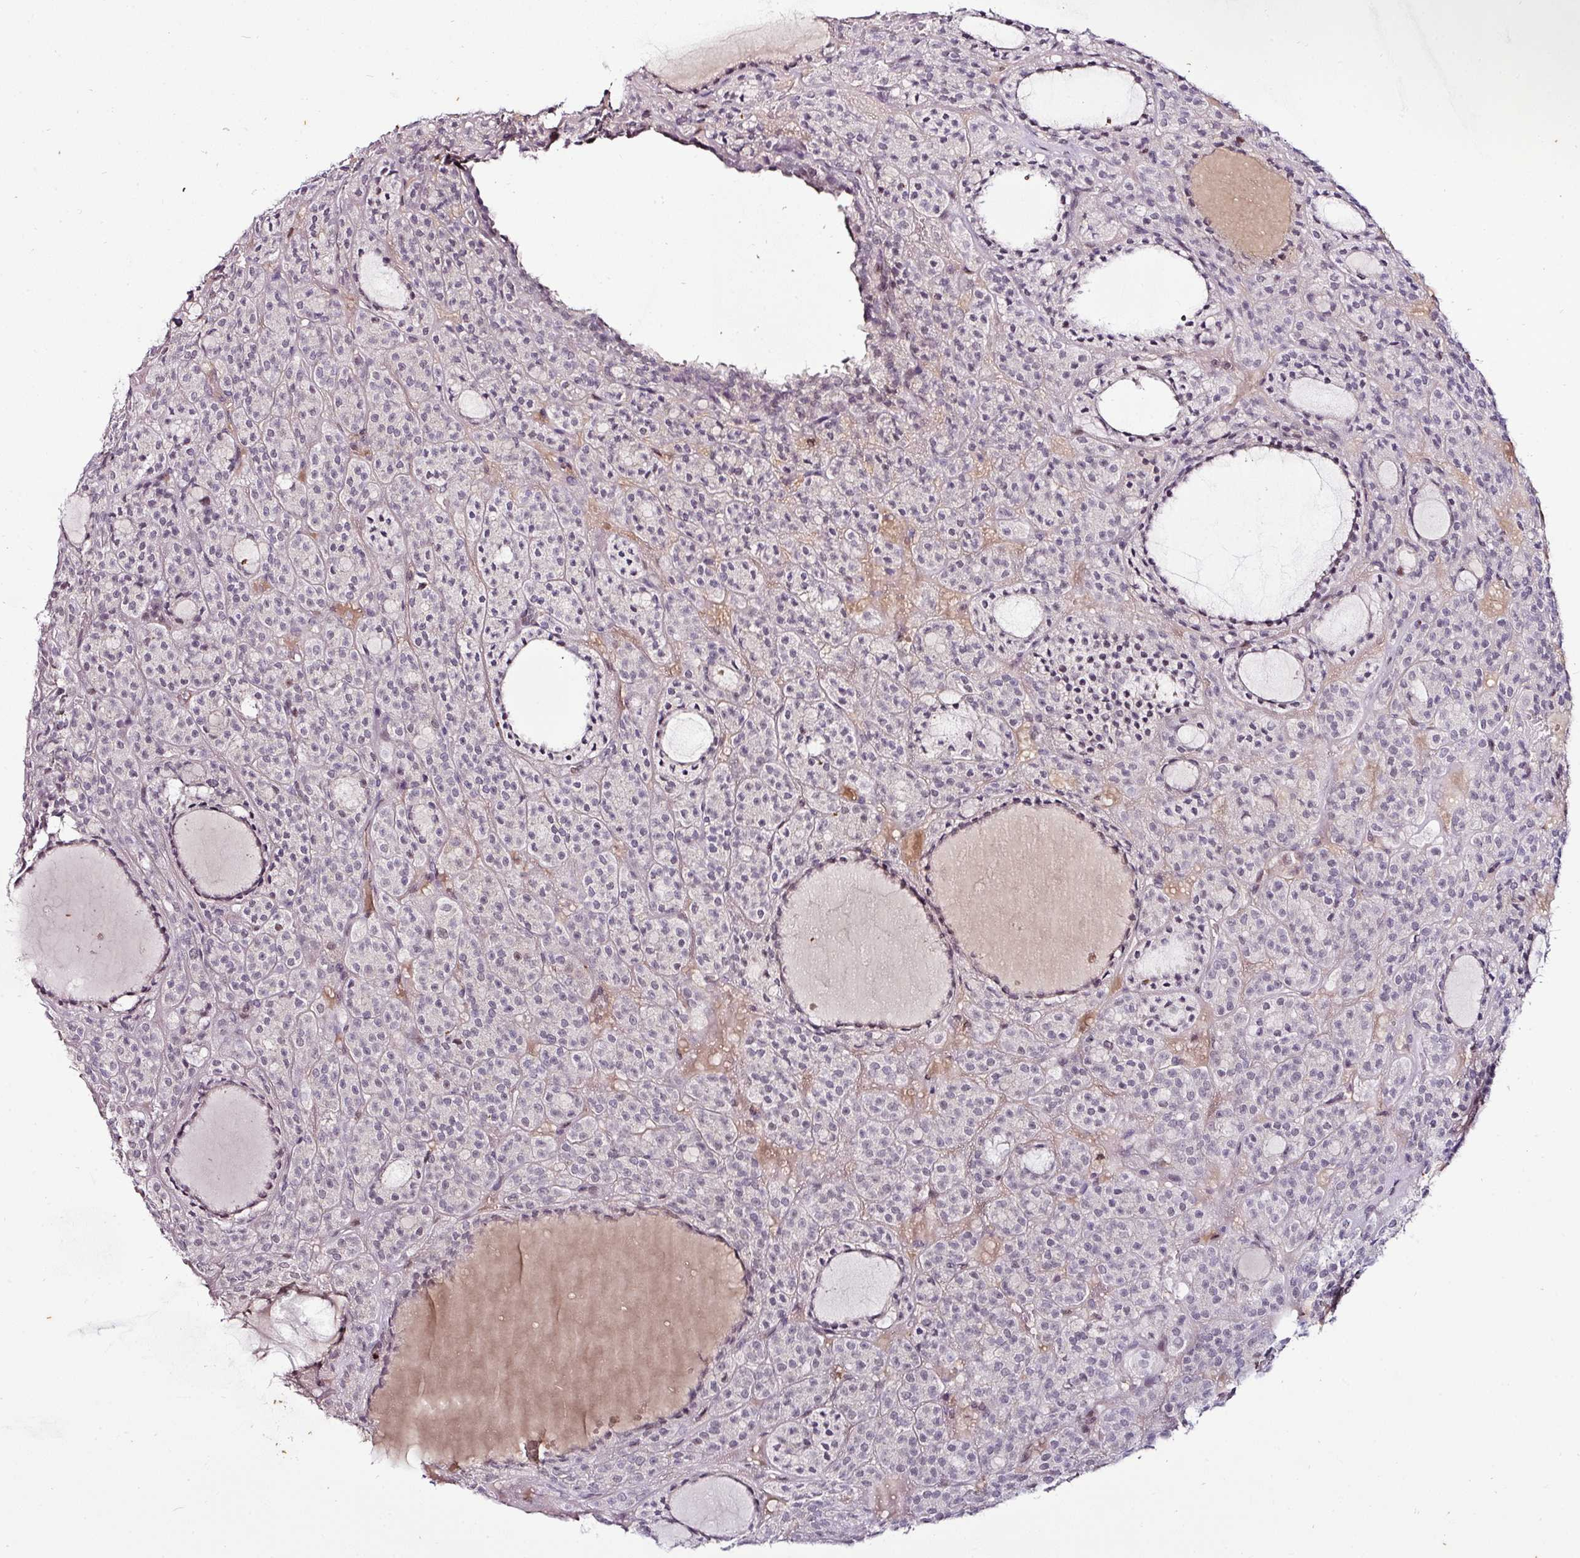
{"staining": {"intensity": "negative", "quantity": "none", "location": "none"}, "tissue": "thyroid cancer", "cell_type": "Tumor cells", "image_type": "cancer", "snomed": [{"axis": "morphology", "description": "Follicular adenoma carcinoma, NOS"}, {"axis": "topography", "description": "Thyroid gland"}], "caption": "Photomicrograph shows no significant protein staining in tumor cells of thyroid cancer. (DAB immunohistochemistry visualized using brightfield microscopy, high magnification).", "gene": "KLF16", "patient": {"sex": "female", "age": 63}}